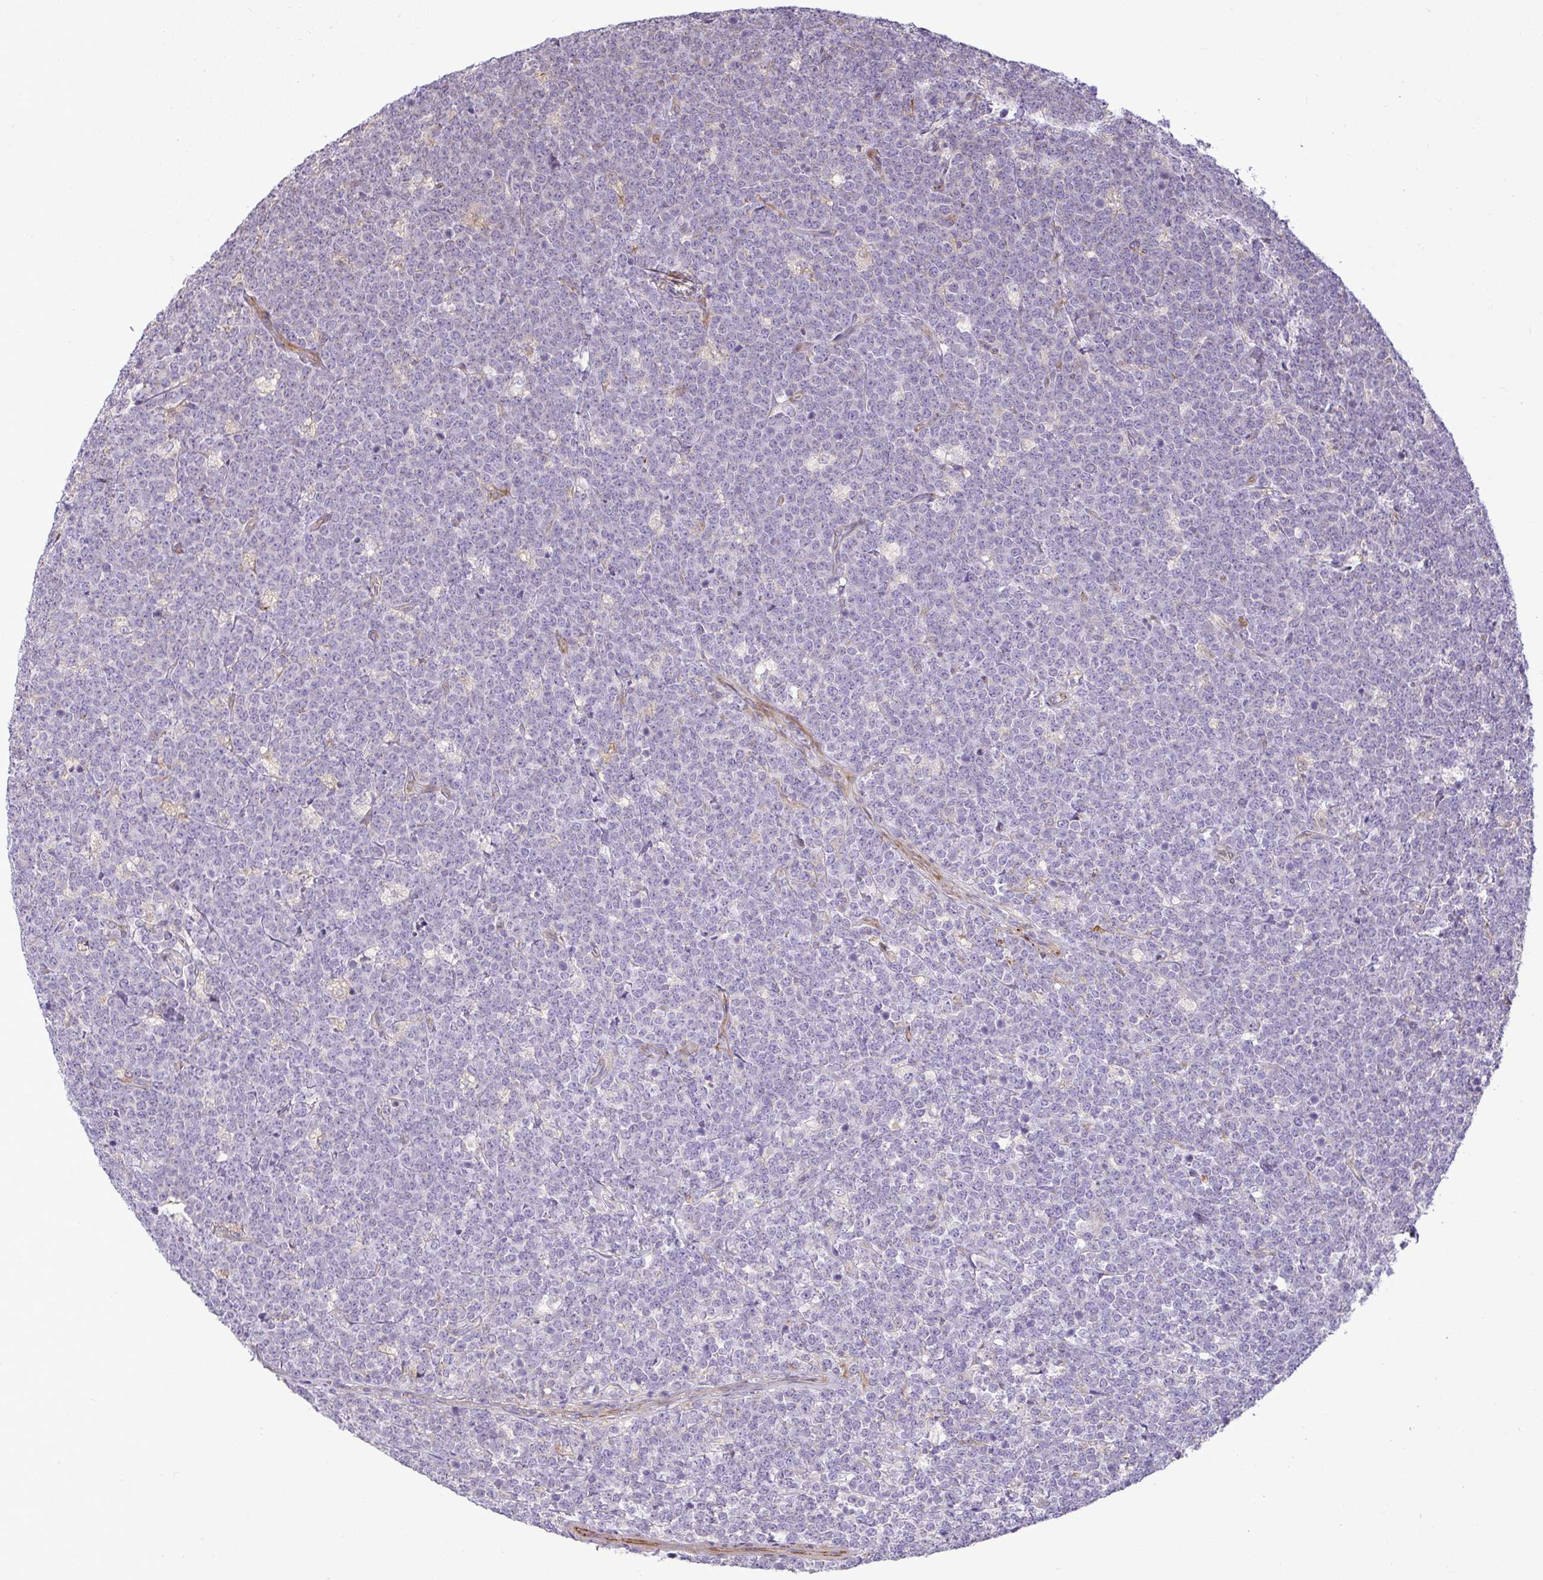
{"staining": {"intensity": "negative", "quantity": "none", "location": "none"}, "tissue": "lymphoma", "cell_type": "Tumor cells", "image_type": "cancer", "snomed": [{"axis": "morphology", "description": "Malignant lymphoma, non-Hodgkin's type, High grade"}, {"axis": "topography", "description": "Small intestine"}, {"axis": "topography", "description": "Colon"}], "caption": "This is an immunohistochemistry (IHC) photomicrograph of malignant lymphoma, non-Hodgkin's type (high-grade). There is no positivity in tumor cells.", "gene": "GRID2", "patient": {"sex": "male", "age": 8}}